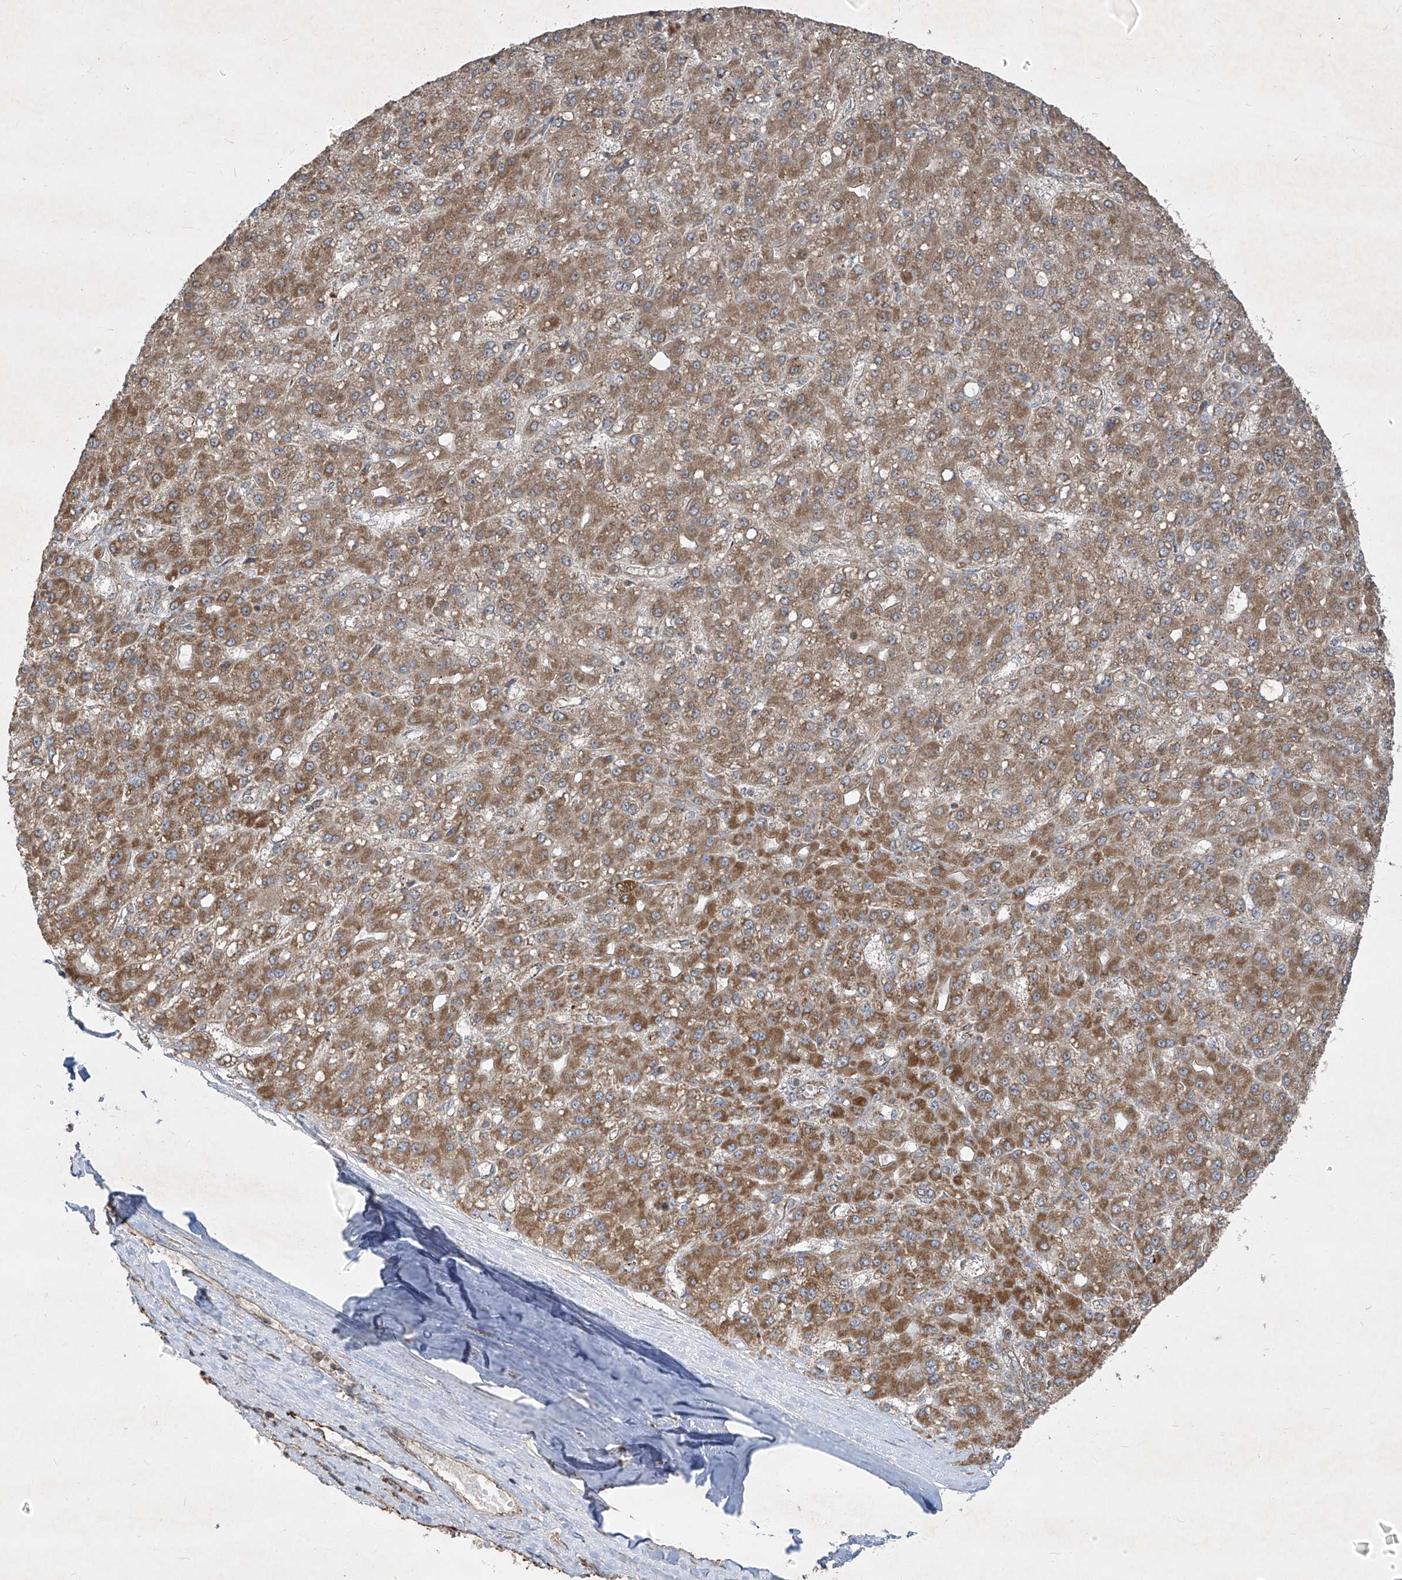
{"staining": {"intensity": "moderate", "quantity": ">75%", "location": "cytoplasmic/membranous"}, "tissue": "liver cancer", "cell_type": "Tumor cells", "image_type": "cancer", "snomed": [{"axis": "morphology", "description": "Carcinoma, Hepatocellular, NOS"}, {"axis": "topography", "description": "Liver"}], "caption": "Tumor cells show medium levels of moderate cytoplasmic/membranous staining in approximately >75% of cells in human hepatocellular carcinoma (liver).", "gene": "UQCC1", "patient": {"sex": "male", "age": 67}}